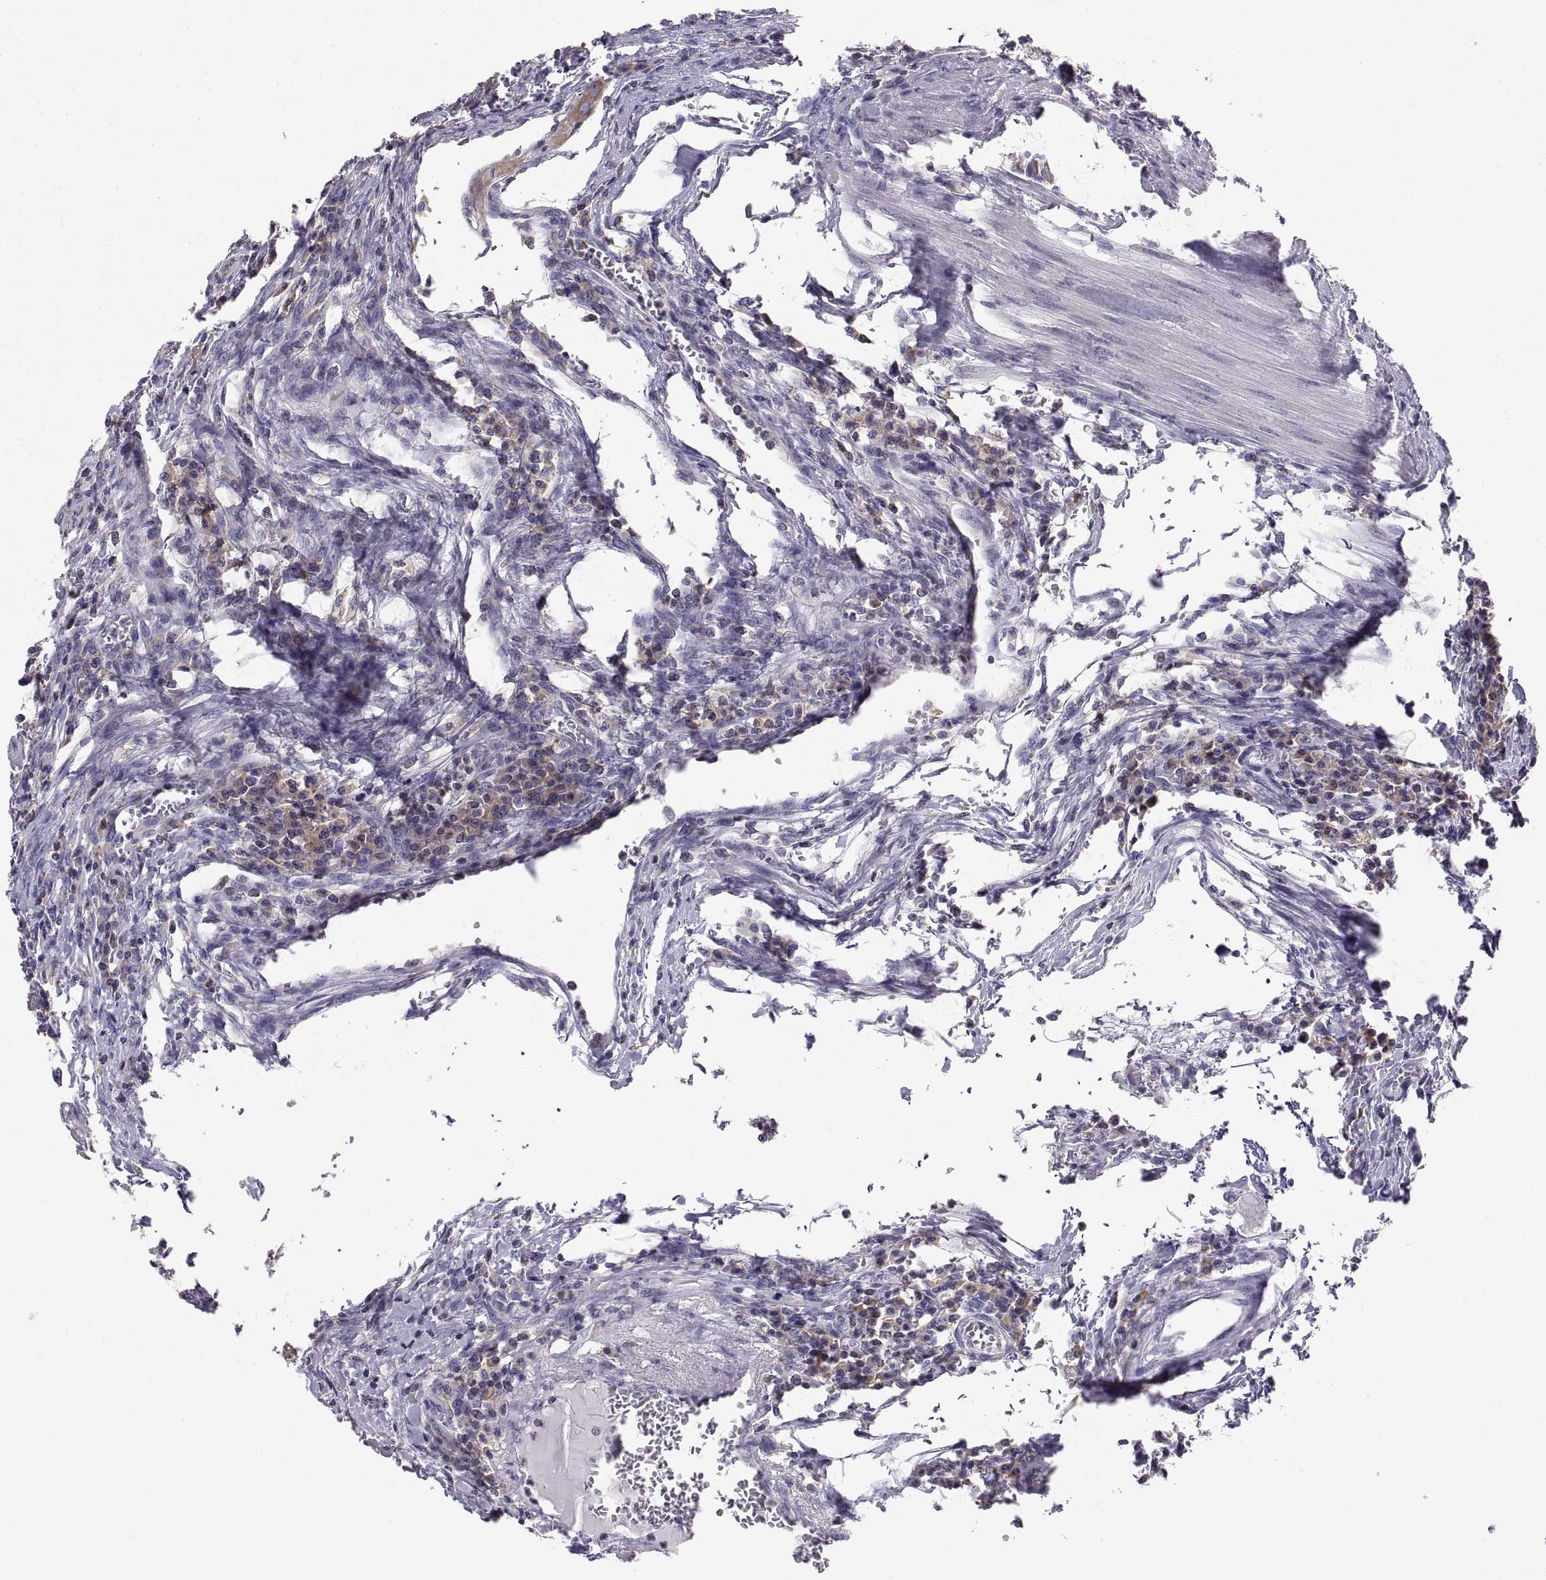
{"staining": {"intensity": "weak", "quantity": "25%-75%", "location": "cytoplasmic/membranous"}, "tissue": "colorectal cancer", "cell_type": "Tumor cells", "image_type": "cancer", "snomed": [{"axis": "morphology", "description": "Adenocarcinoma, NOS"}, {"axis": "topography", "description": "Colon"}], "caption": "IHC image of human adenocarcinoma (colorectal) stained for a protein (brown), which shows low levels of weak cytoplasmic/membranous expression in about 25%-75% of tumor cells.", "gene": "ERO1A", "patient": {"sex": "female", "age": 70}}